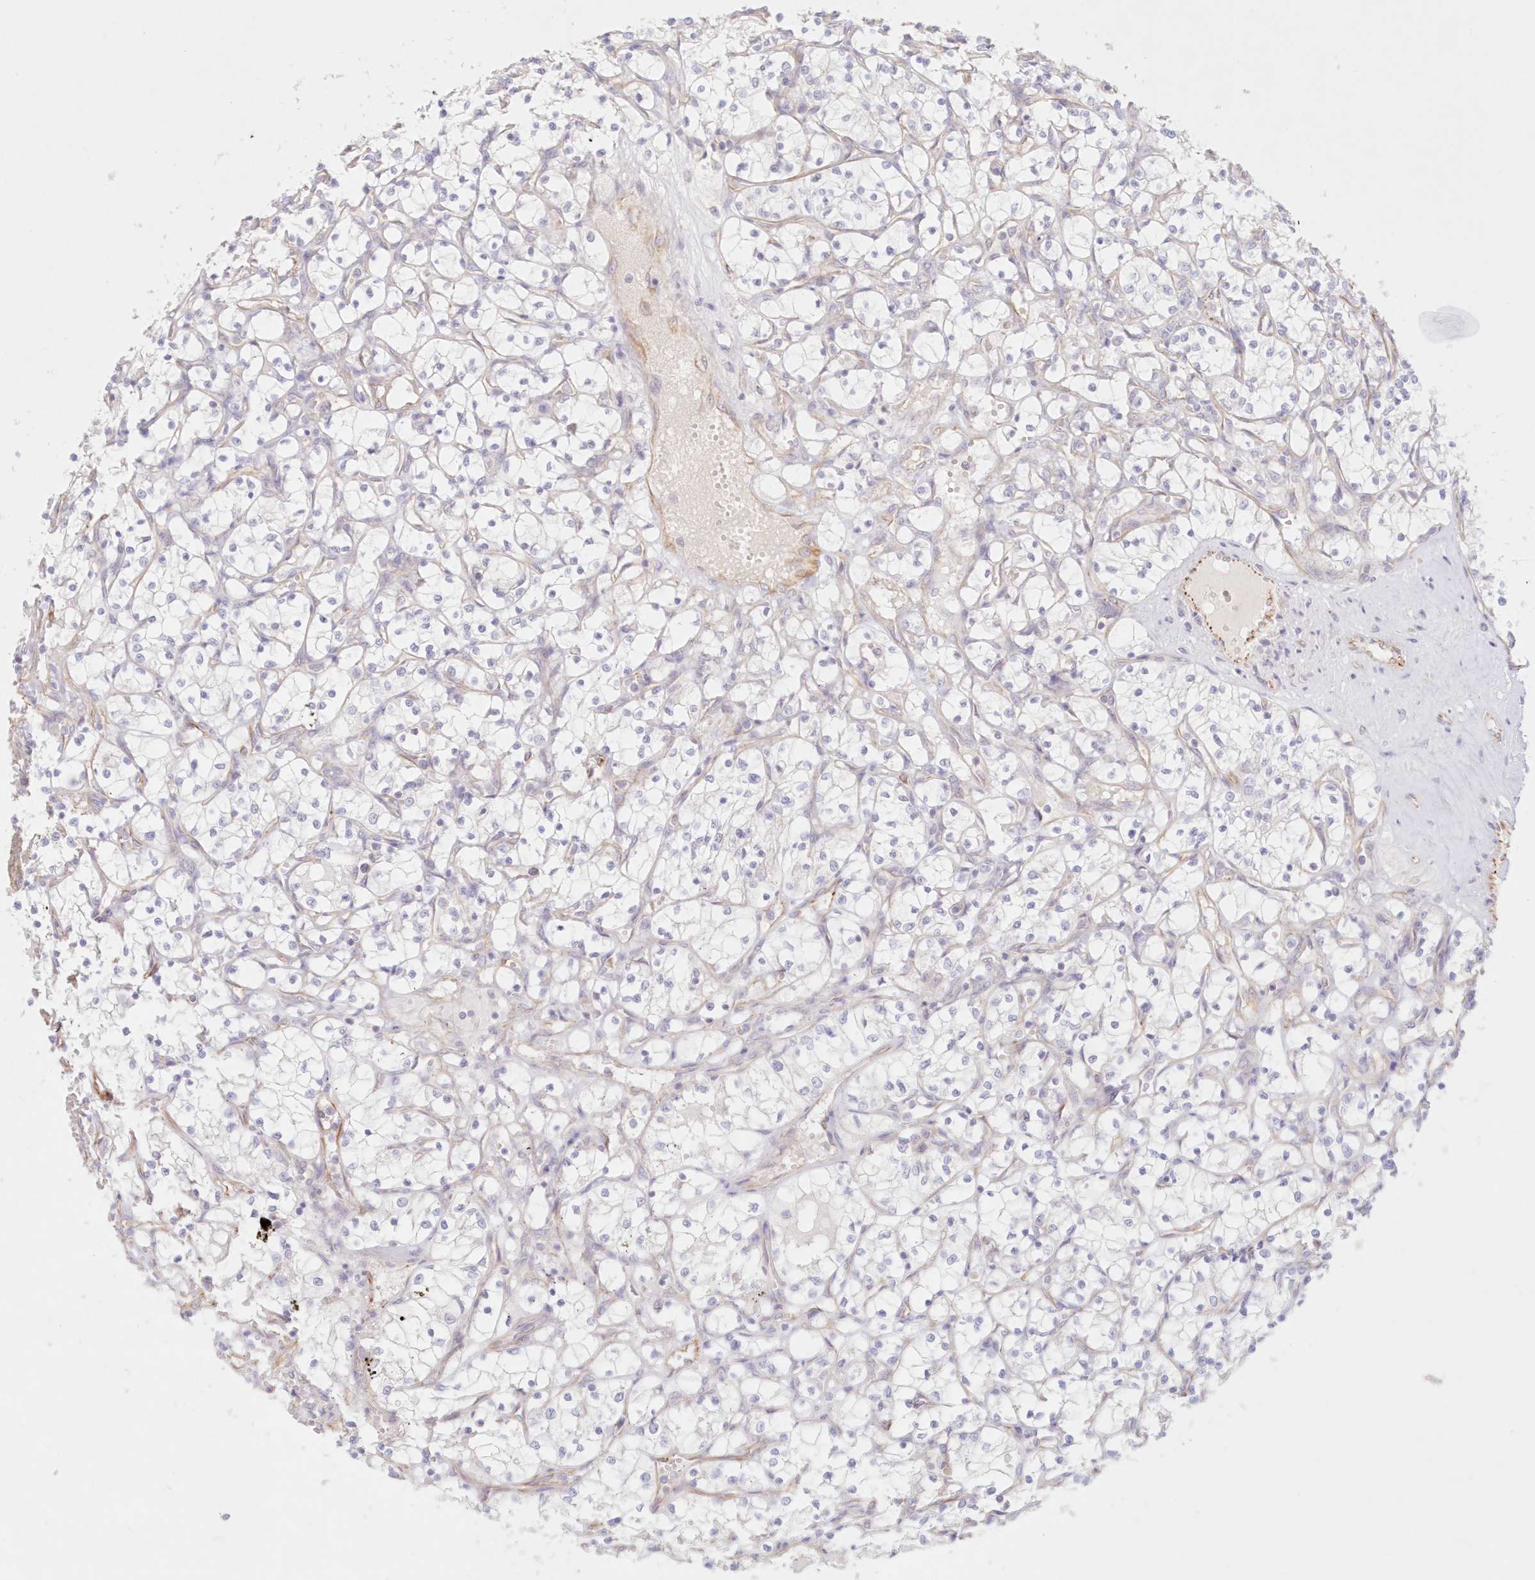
{"staining": {"intensity": "negative", "quantity": "none", "location": "none"}, "tissue": "renal cancer", "cell_type": "Tumor cells", "image_type": "cancer", "snomed": [{"axis": "morphology", "description": "Adenocarcinoma, NOS"}, {"axis": "topography", "description": "Kidney"}], "caption": "Immunohistochemical staining of renal adenocarcinoma exhibits no significant staining in tumor cells.", "gene": "DMRTB1", "patient": {"sex": "female", "age": 69}}